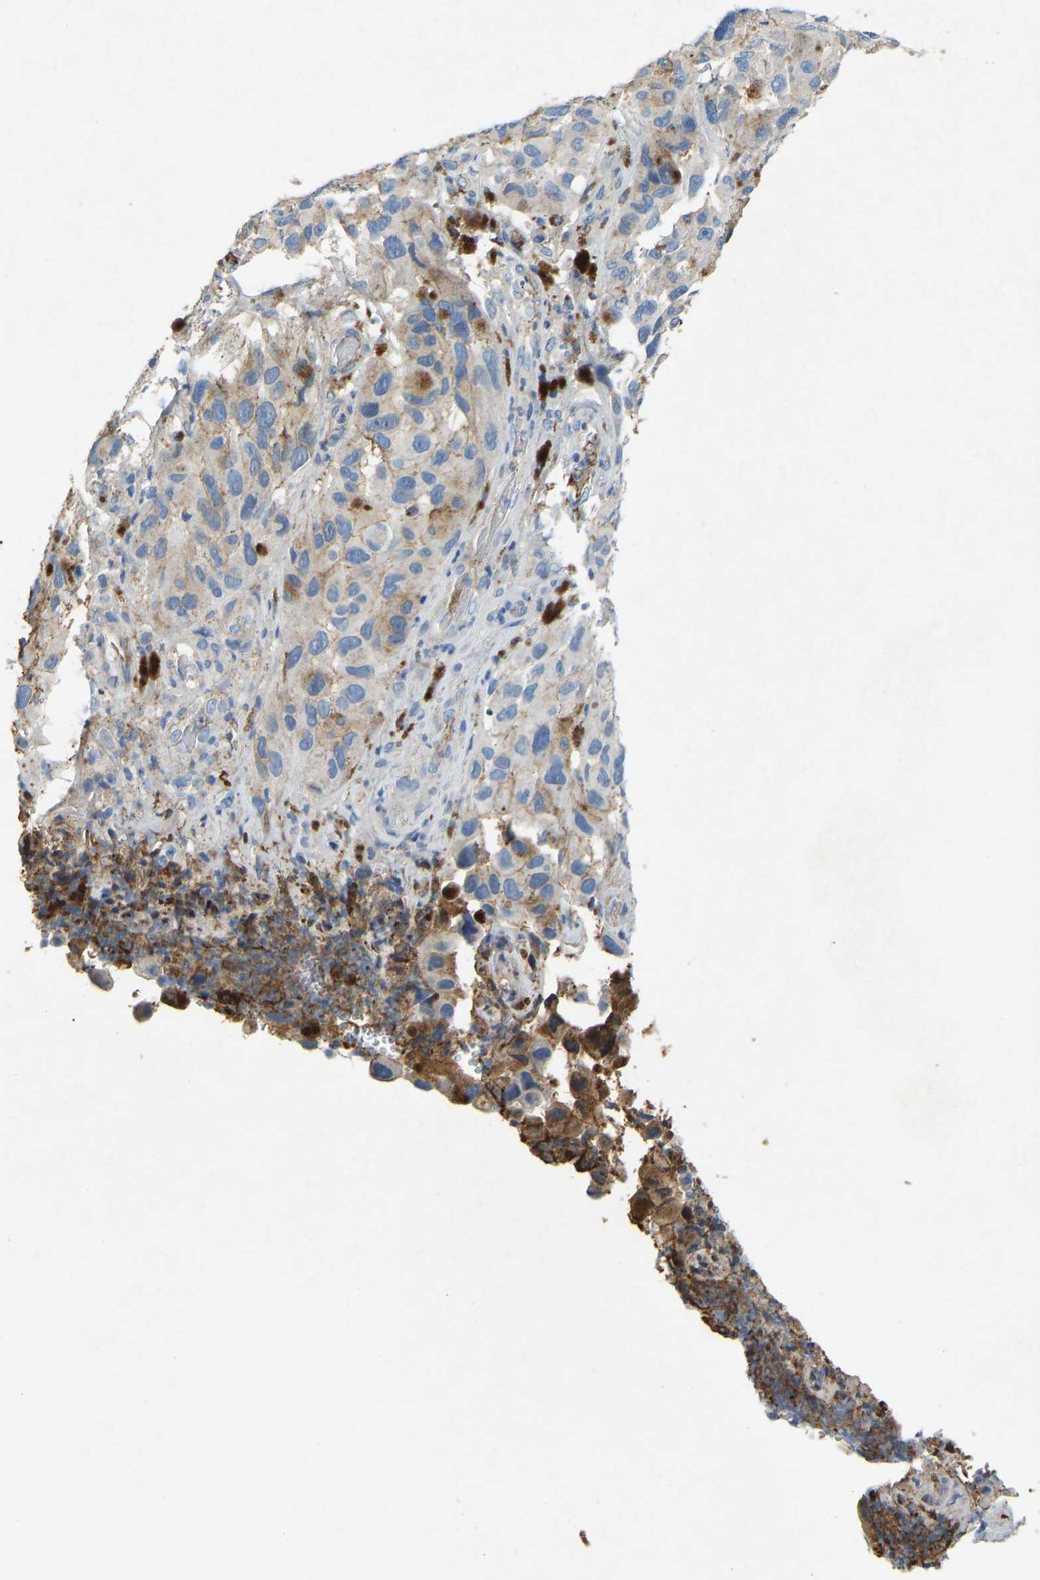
{"staining": {"intensity": "negative", "quantity": "none", "location": "none"}, "tissue": "melanoma", "cell_type": "Tumor cells", "image_type": "cancer", "snomed": [{"axis": "morphology", "description": "Malignant melanoma, NOS"}, {"axis": "topography", "description": "Skin"}], "caption": "DAB (3,3'-diaminobenzidine) immunohistochemical staining of malignant melanoma reveals no significant staining in tumor cells.", "gene": "THBS4", "patient": {"sex": "female", "age": 73}}